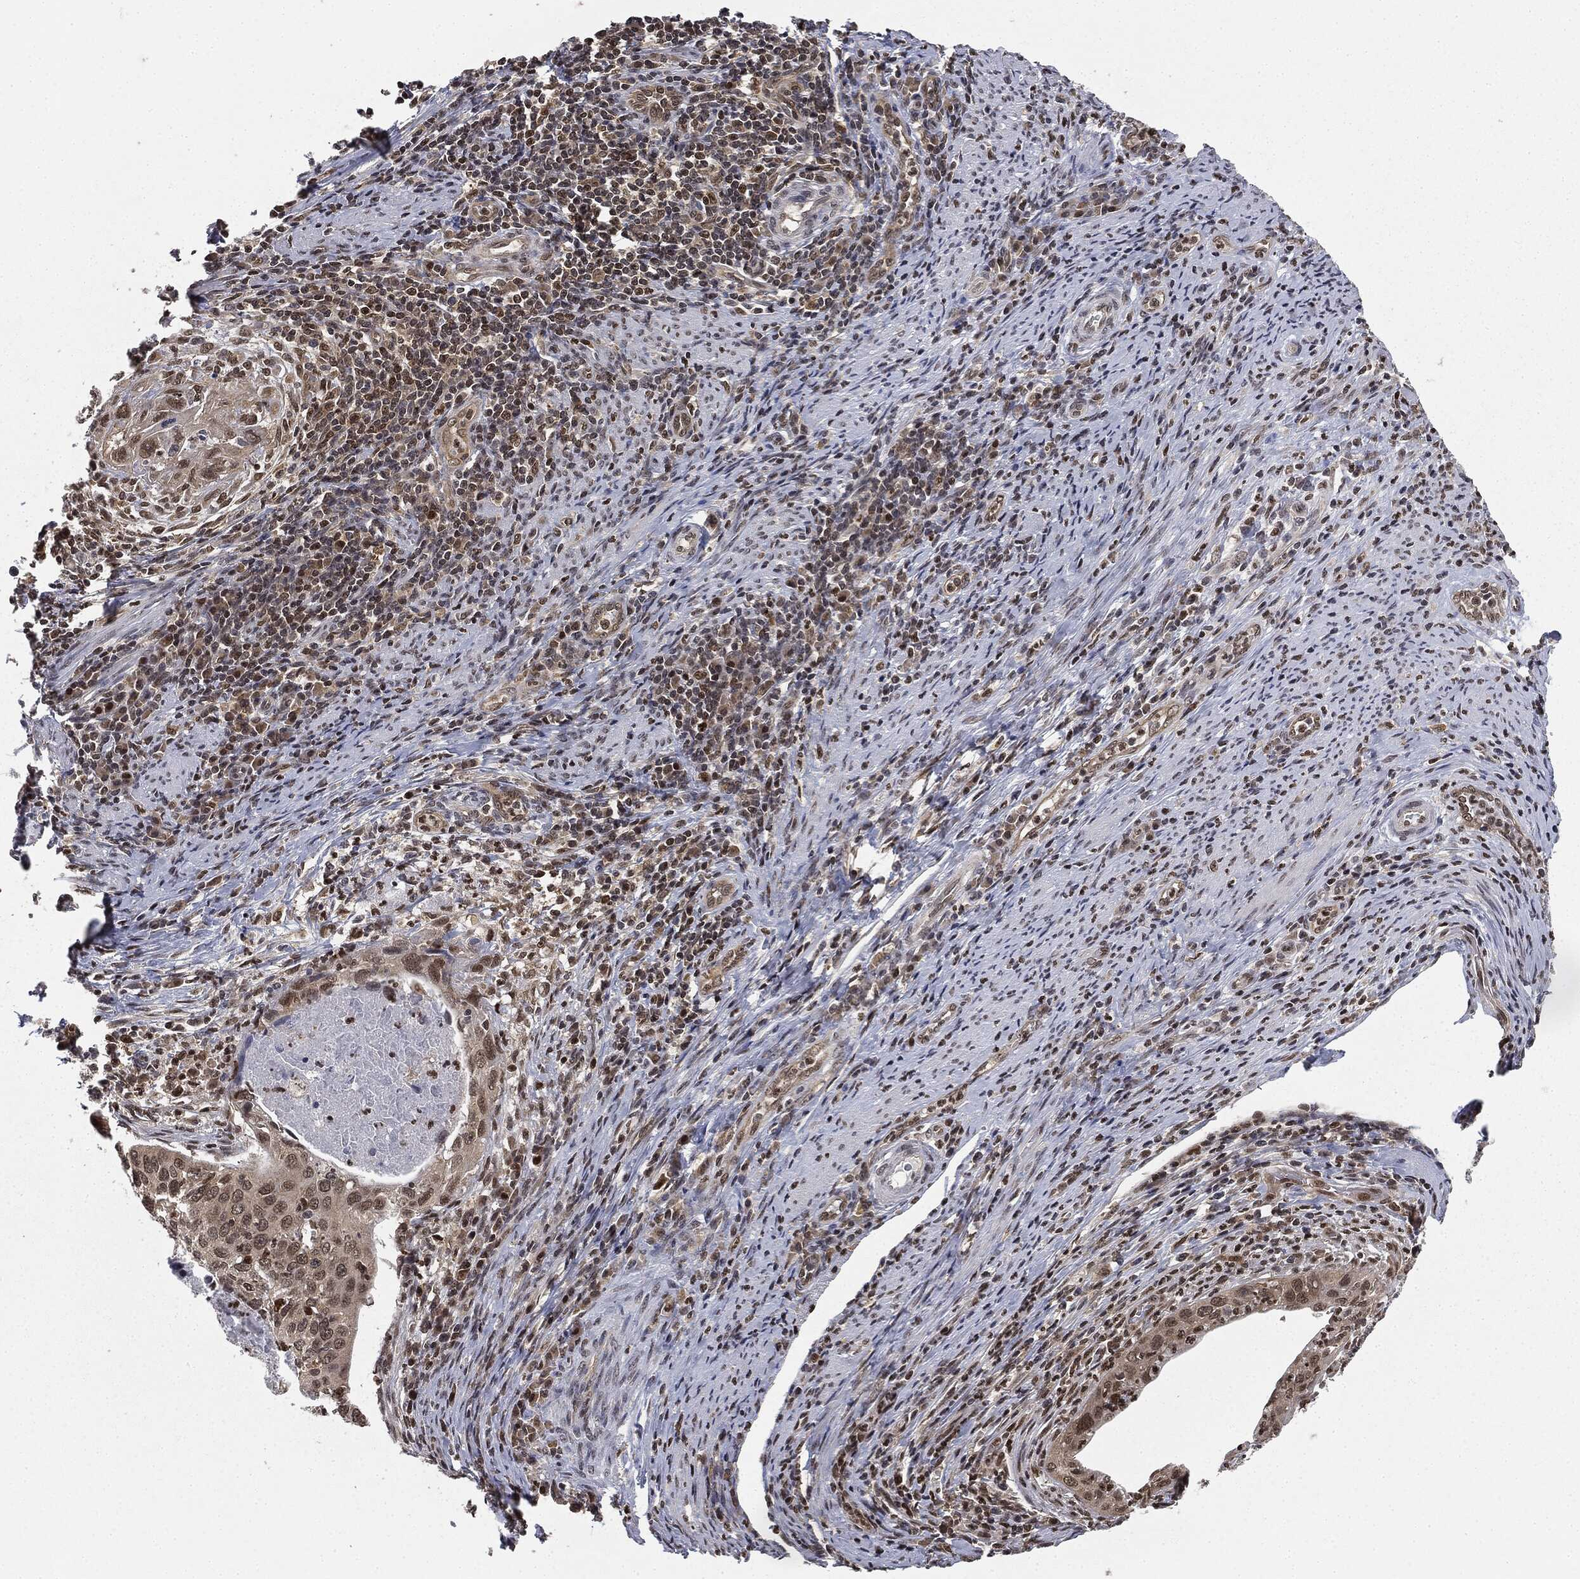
{"staining": {"intensity": "moderate", "quantity": "<25%", "location": "nuclear"}, "tissue": "cervical cancer", "cell_type": "Tumor cells", "image_type": "cancer", "snomed": [{"axis": "morphology", "description": "Squamous cell carcinoma, NOS"}, {"axis": "topography", "description": "Cervix"}], "caption": "Approximately <25% of tumor cells in human cervical cancer demonstrate moderate nuclear protein staining as visualized by brown immunohistochemical staining.", "gene": "TBC1D22A", "patient": {"sex": "female", "age": 26}}